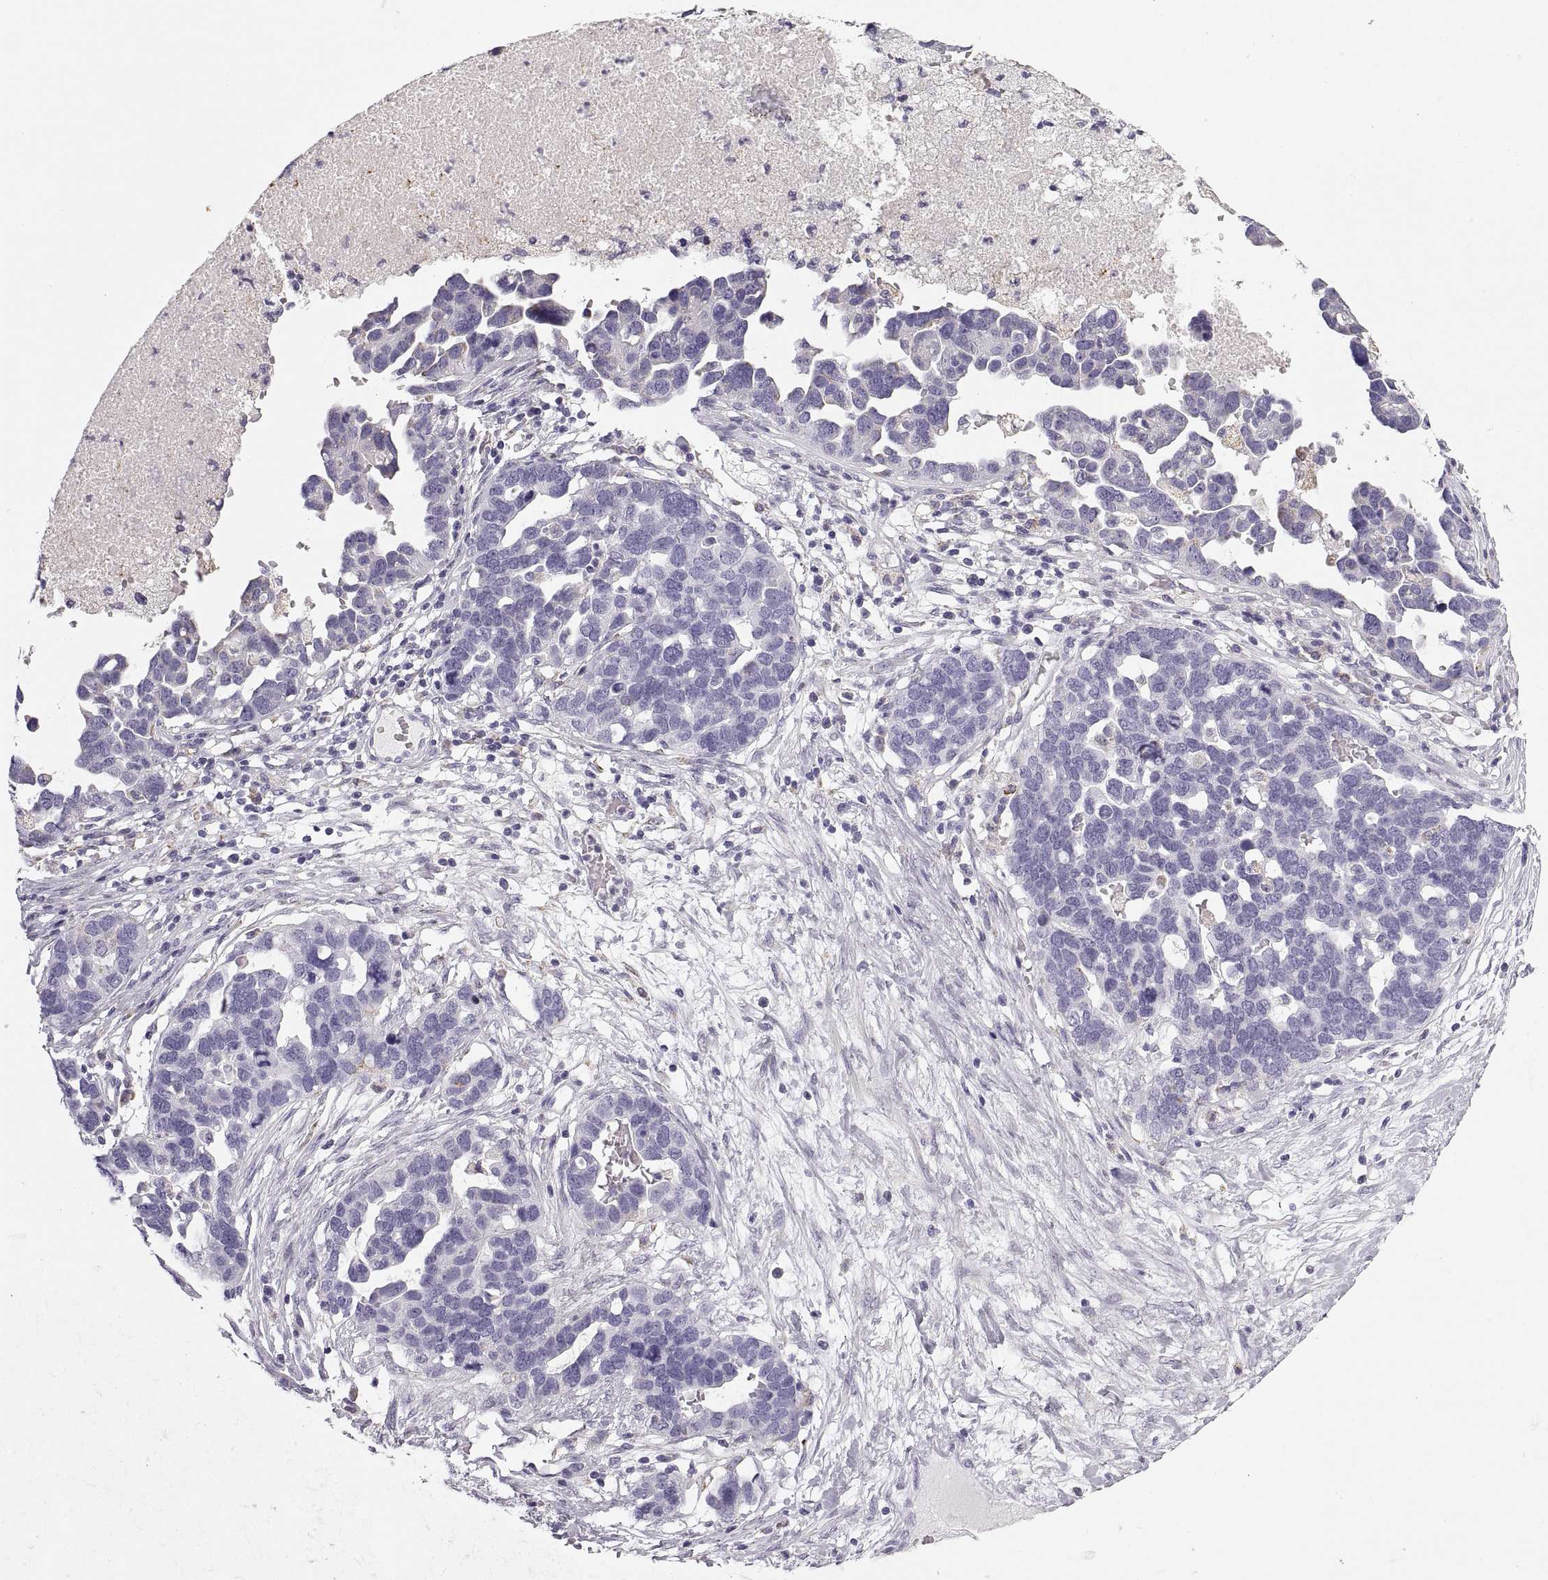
{"staining": {"intensity": "negative", "quantity": "none", "location": "none"}, "tissue": "ovarian cancer", "cell_type": "Tumor cells", "image_type": "cancer", "snomed": [{"axis": "morphology", "description": "Cystadenocarcinoma, serous, NOS"}, {"axis": "topography", "description": "Ovary"}], "caption": "Ovarian serous cystadenocarcinoma was stained to show a protein in brown. There is no significant expression in tumor cells.", "gene": "COL9A3", "patient": {"sex": "female", "age": 54}}